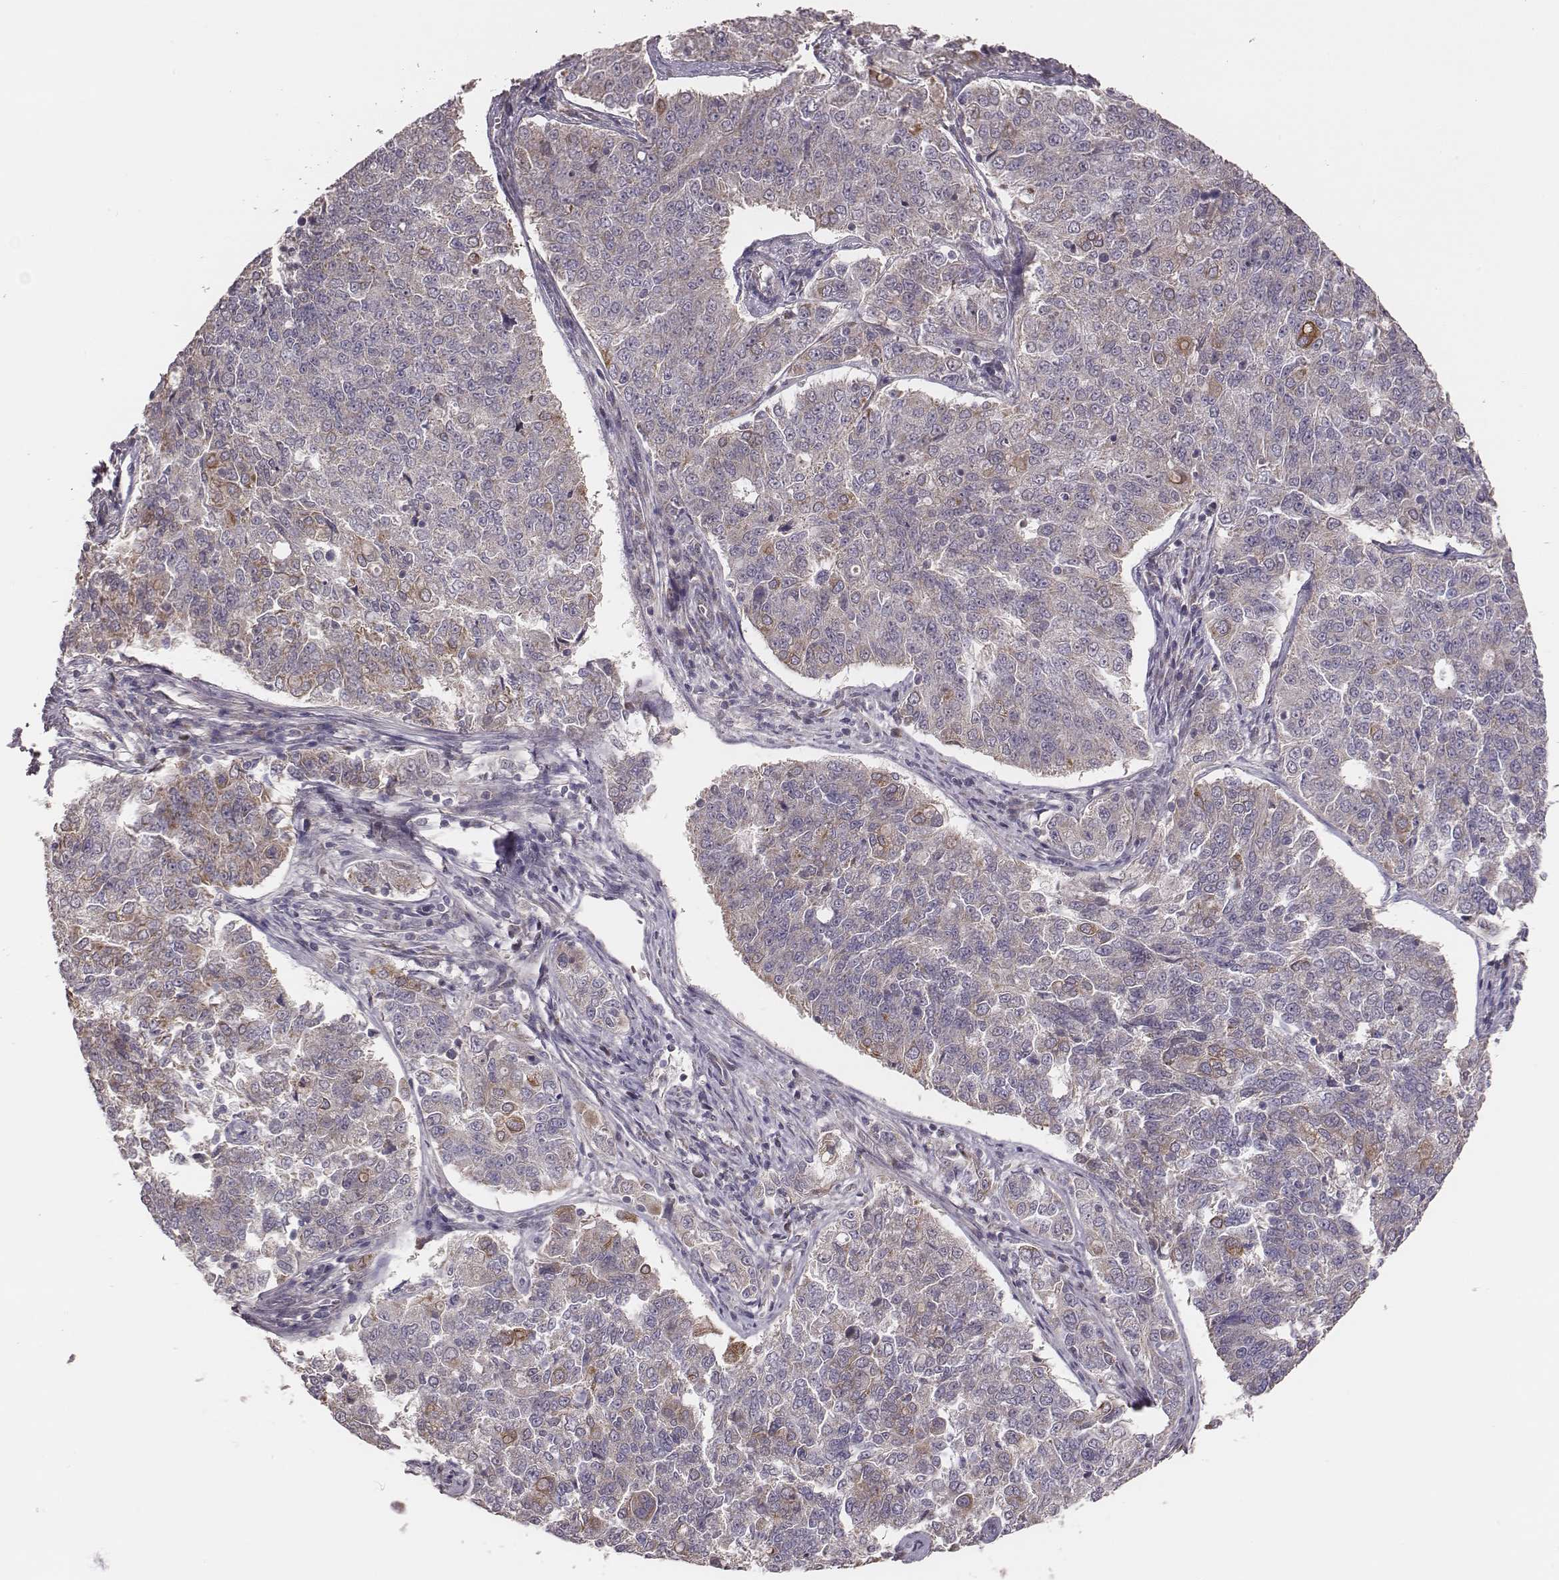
{"staining": {"intensity": "weak", "quantity": "<25%", "location": "cytoplasmic/membranous"}, "tissue": "endometrial cancer", "cell_type": "Tumor cells", "image_type": "cancer", "snomed": [{"axis": "morphology", "description": "Adenocarcinoma, NOS"}, {"axis": "topography", "description": "Endometrium"}], "caption": "A high-resolution histopathology image shows IHC staining of endometrial cancer (adenocarcinoma), which displays no significant expression in tumor cells.", "gene": "HAVCR1", "patient": {"sex": "female", "age": 43}}